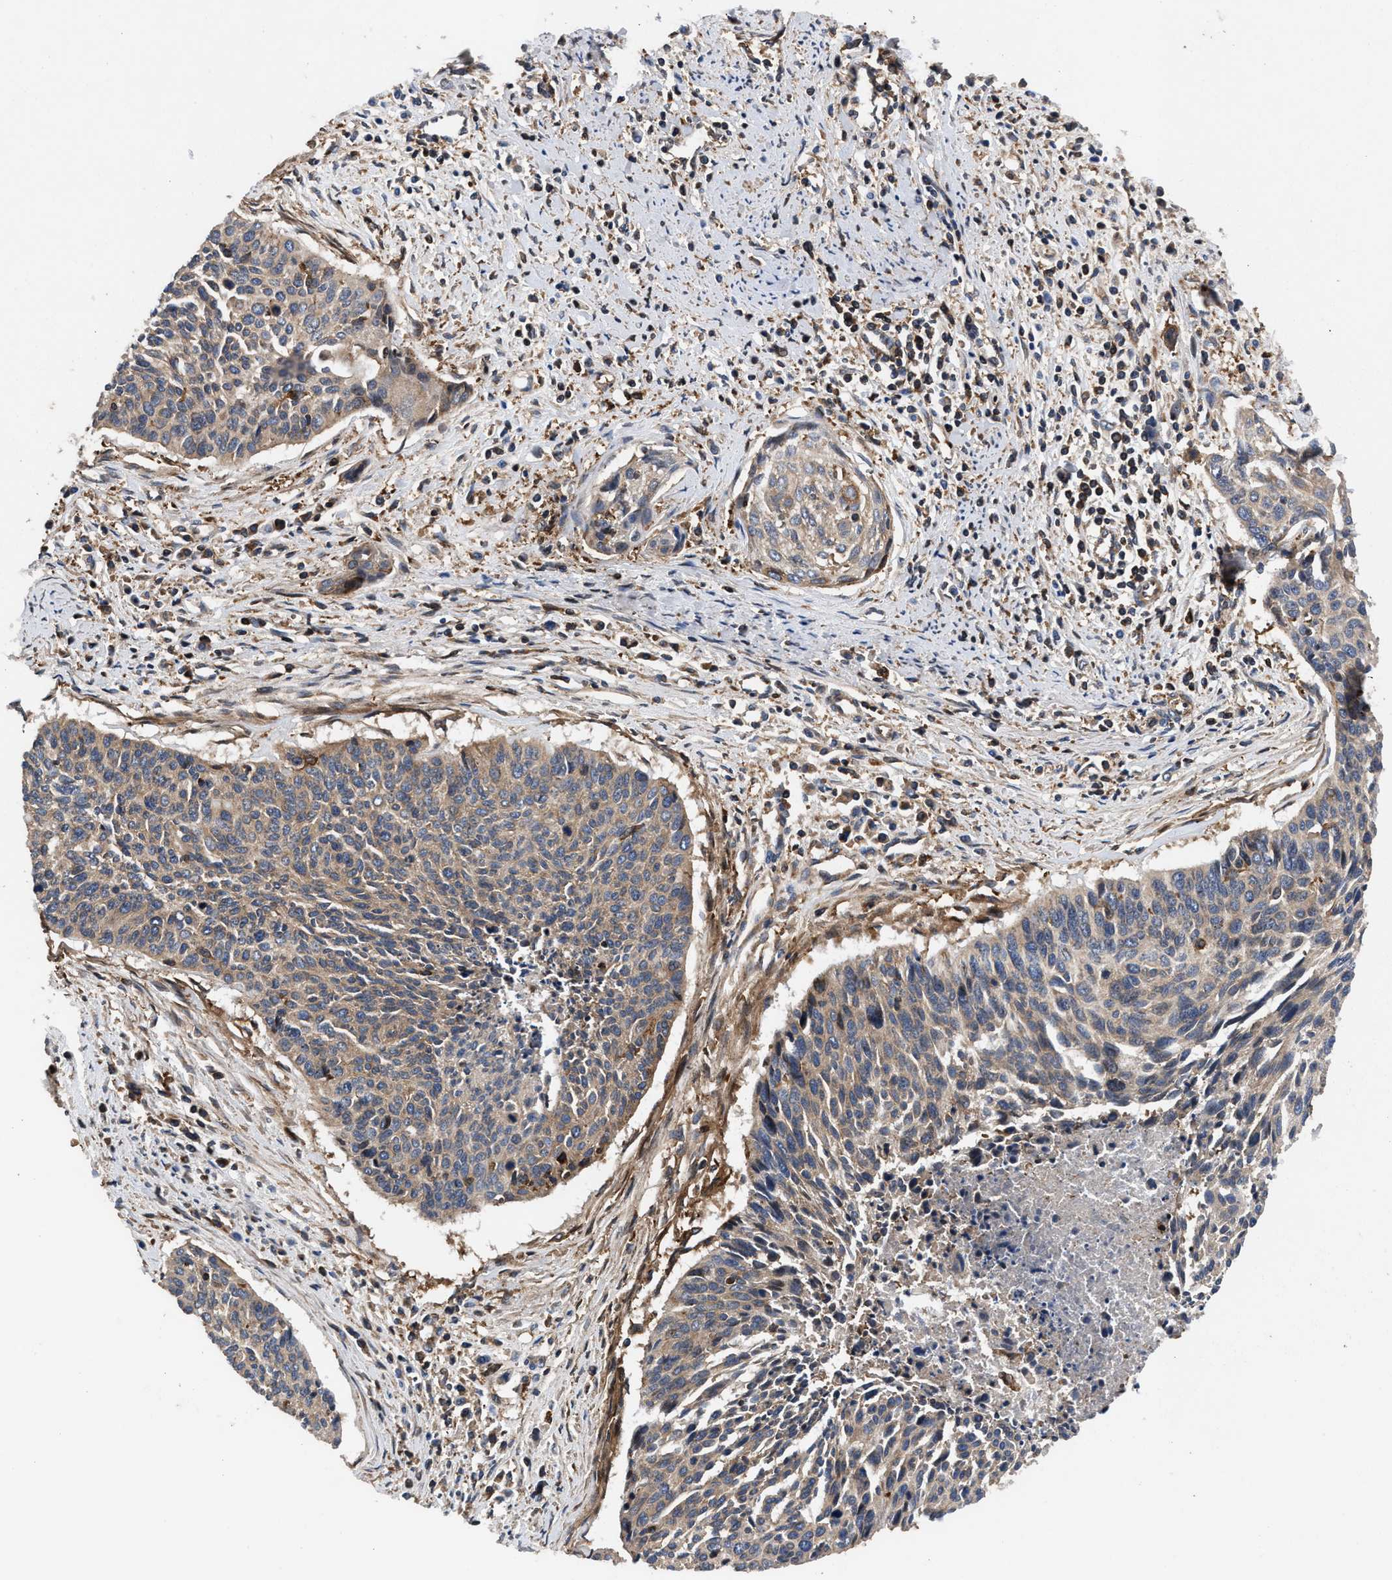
{"staining": {"intensity": "moderate", "quantity": ">75%", "location": "cytoplasmic/membranous"}, "tissue": "cervical cancer", "cell_type": "Tumor cells", "image_type": "cancer", "snomed": [{"axis": "morphology", "description": "Squamous cell carcinoma, NOS"}, {"axis": "topography", "description": "Cervix"}], "caption": "Approximately >75% of tumor cells in human squamous cell carcinoma (cervical) display moderate cytoplasmic/membranous protein expression as visualized by brown immunohistochemical staining.", "gene": "KYAT1", "patient": {"sex": "female", "age": 55}}